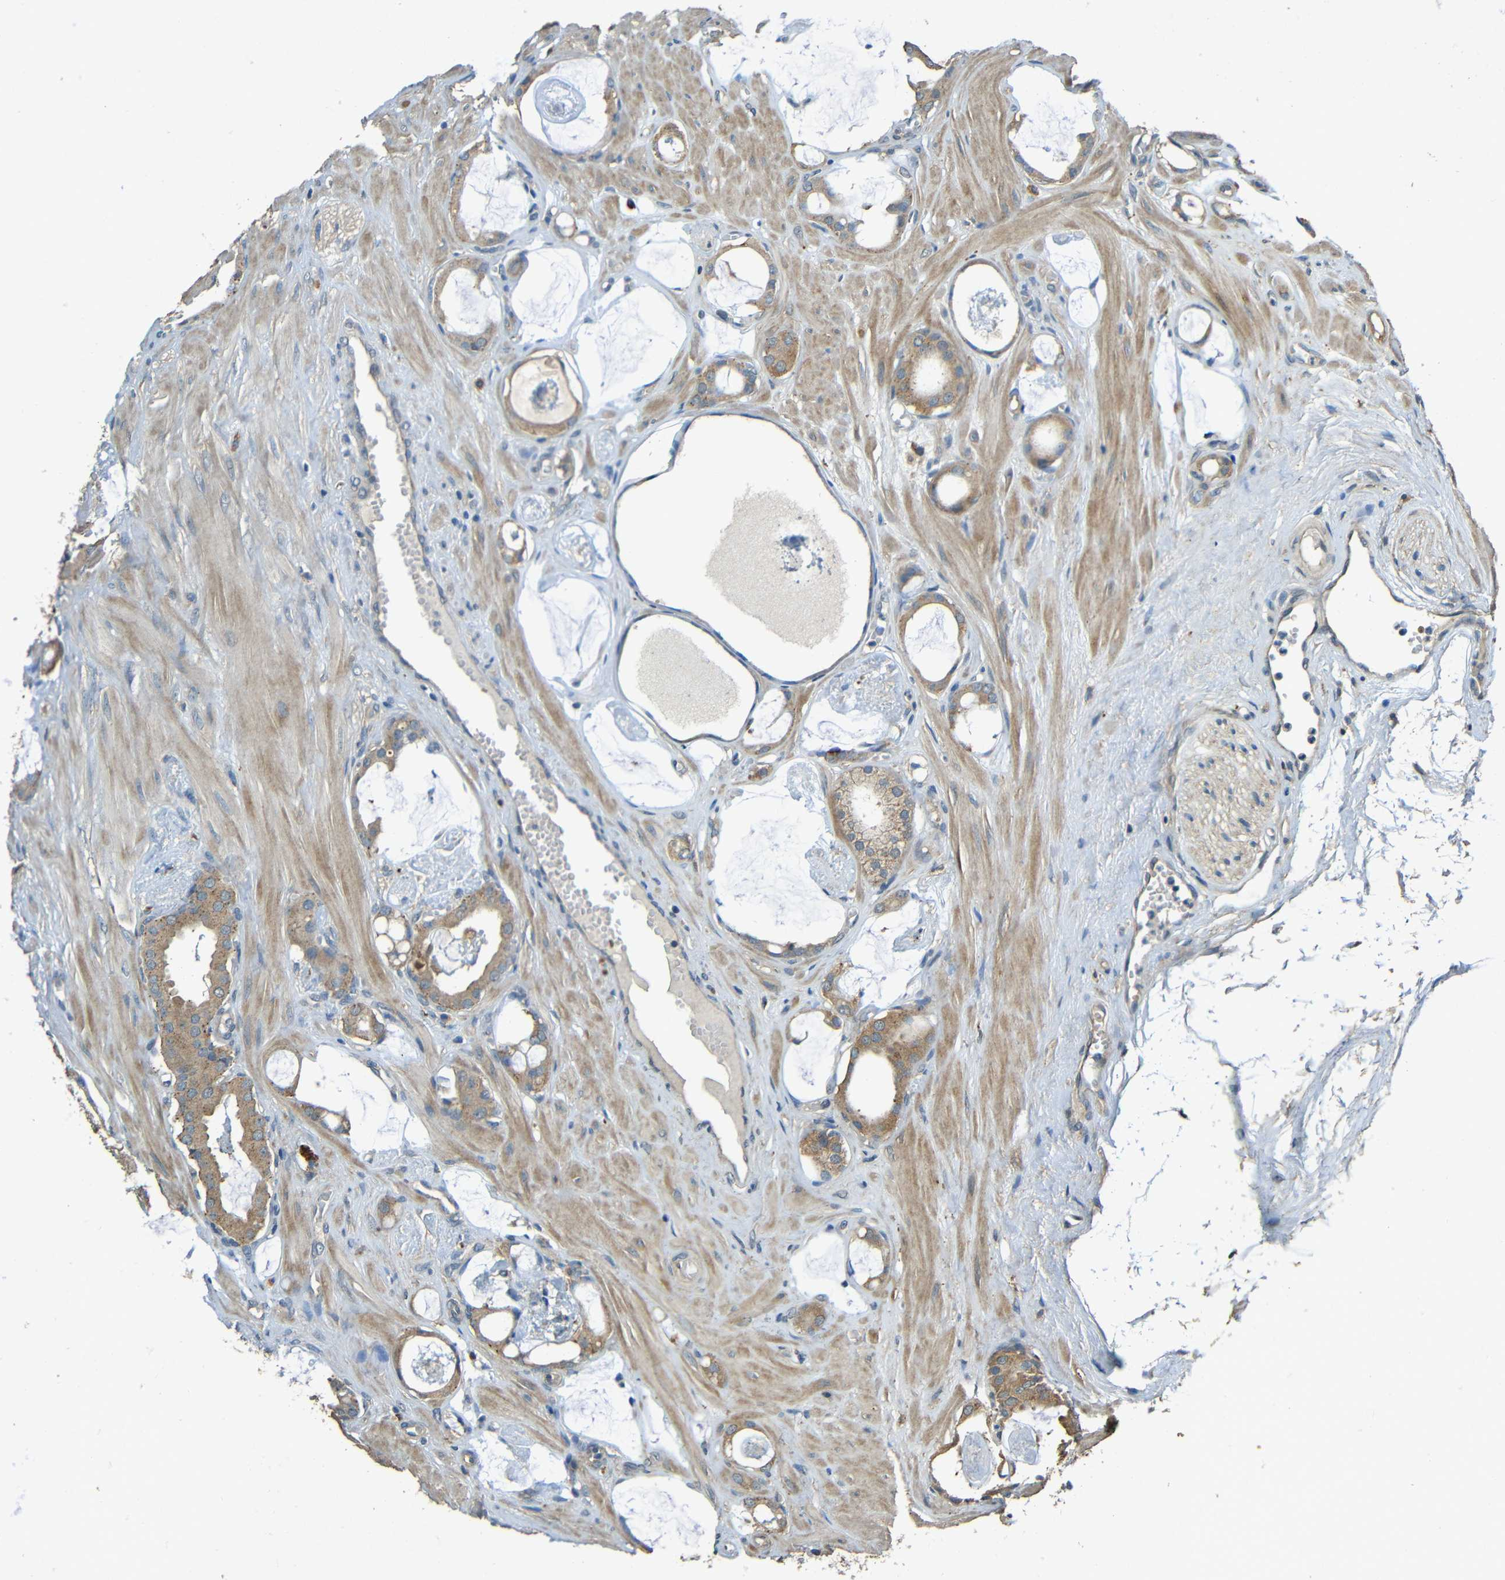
{"staining": {"intensity": "moderate", "quantity": ">75%", "location": "cytoplasmic/membranous"}, "tissue": "prostate cancer", "cell_type": "Tumor cells", "image_type": "cancer", "snomed": [{"axis": "morphology", "description": "Adenocarcinoma, Low grade"}, {"axis": "topography", "description": "Prostate"}], "caption": "Protein staining of prostate adenocarcinoma (low-grade) tissue shows moderate cytoplasmic/membranous expression in approximately >75% of tumor cells.", "gene": "ACACA", "patient": {"sex": "male", "age": 53}}